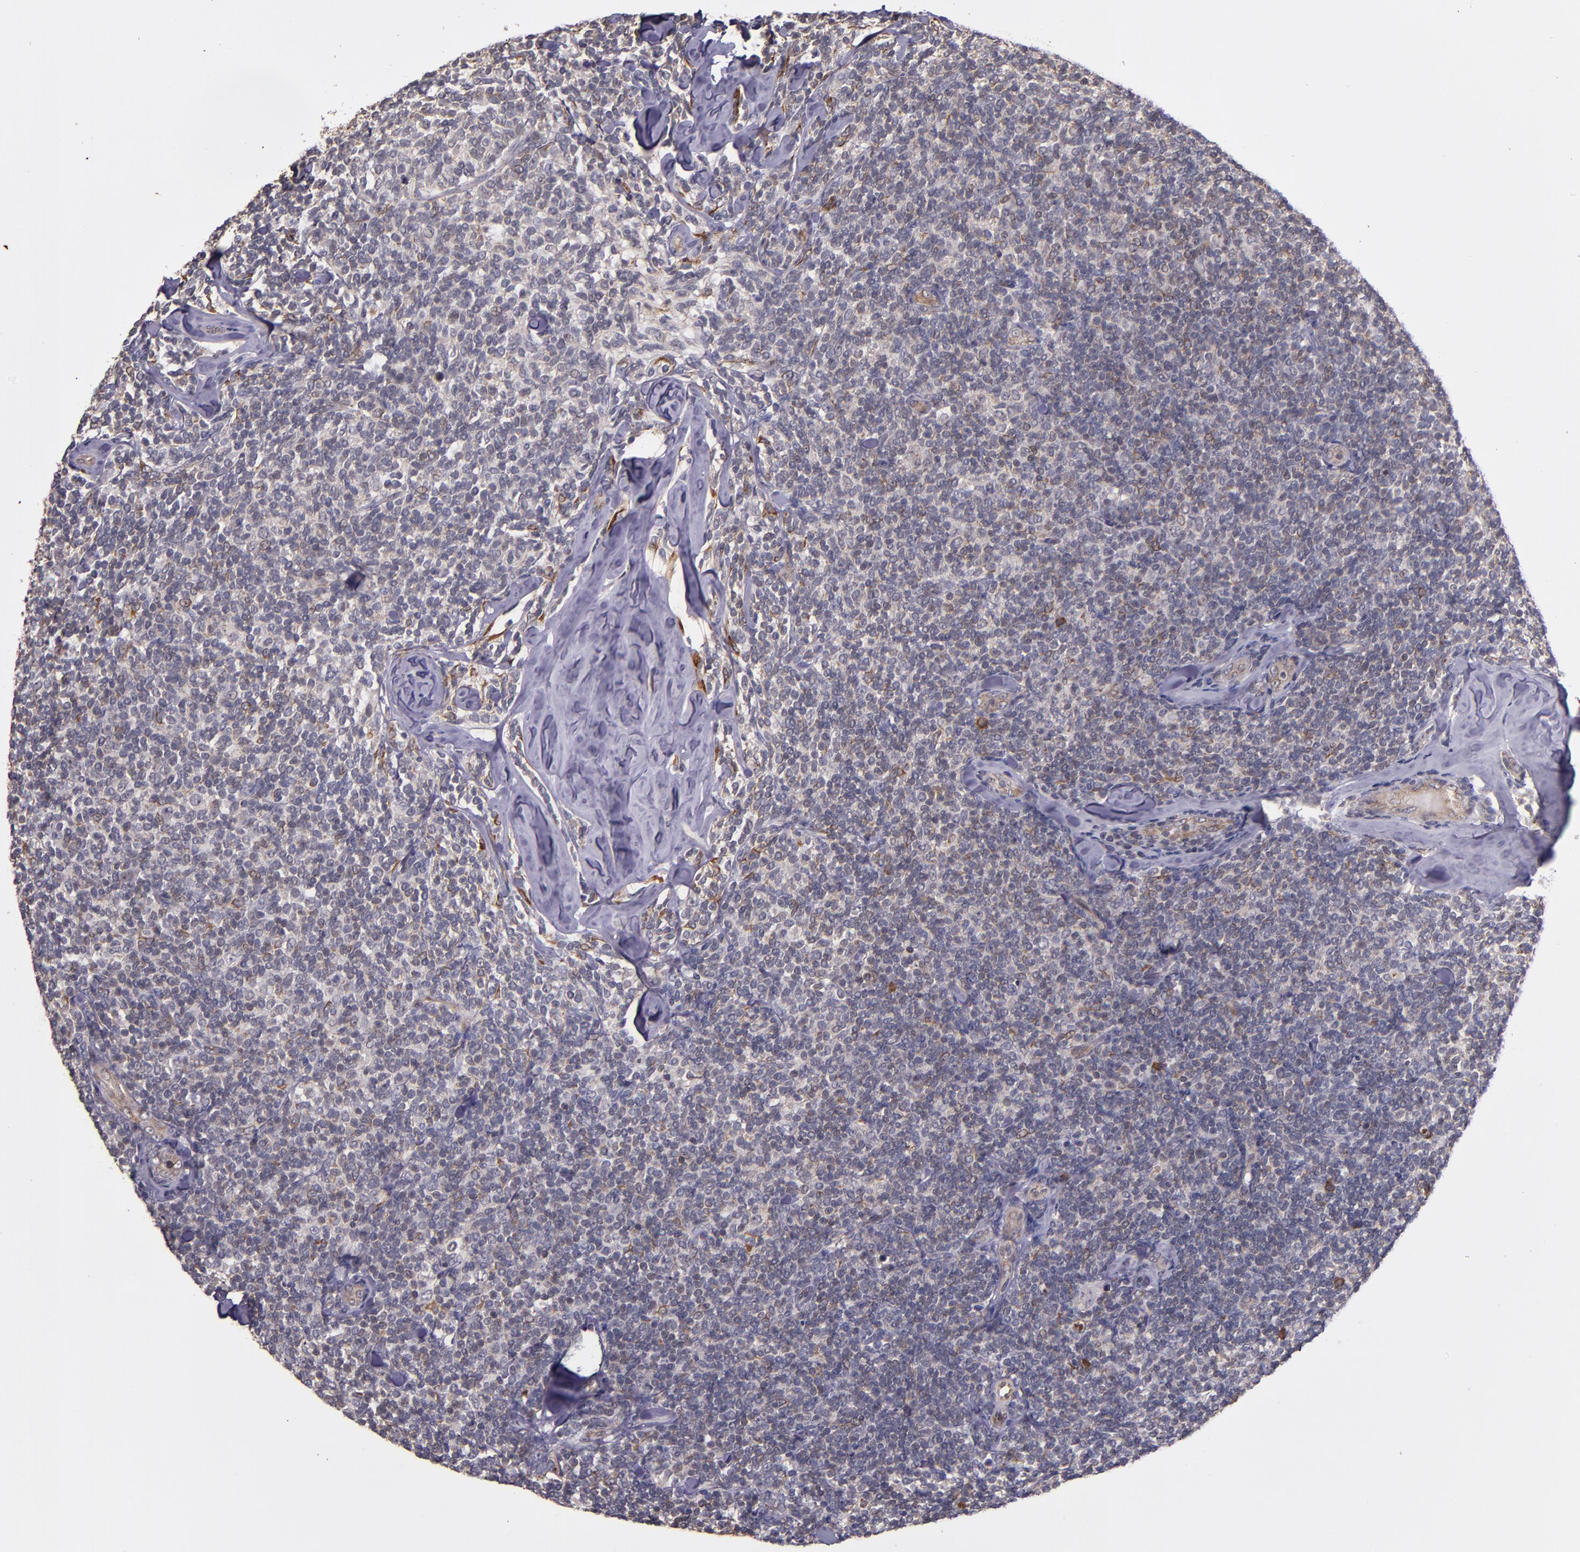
{"staining": {"intensity": "moderate", "quantity": "<25%", "location": "cytoplasmic/membranous"}, "tissue": "lymphoma", "cell_type": "Tumor cells", "image_type": "cancer", "snomed": [{"axis": "morphology", "description": "Malignant lymphoma, non-Hodgkin's type, Low grade"}, {"axis": "topography", "description": "Lymph node"}], "caption": "Immunohistochemistry photomicrograph of neoplastic tissue: lymphoma stained using IHC exhibits low levels of moderate protein expression localized specifically in the cytoplasmic/membranous of tumor cells, appearing as a cytoplasmic/membranous brown color.", "gene": "PRAF2", "patient": {"sex": "female", "age": 56}}